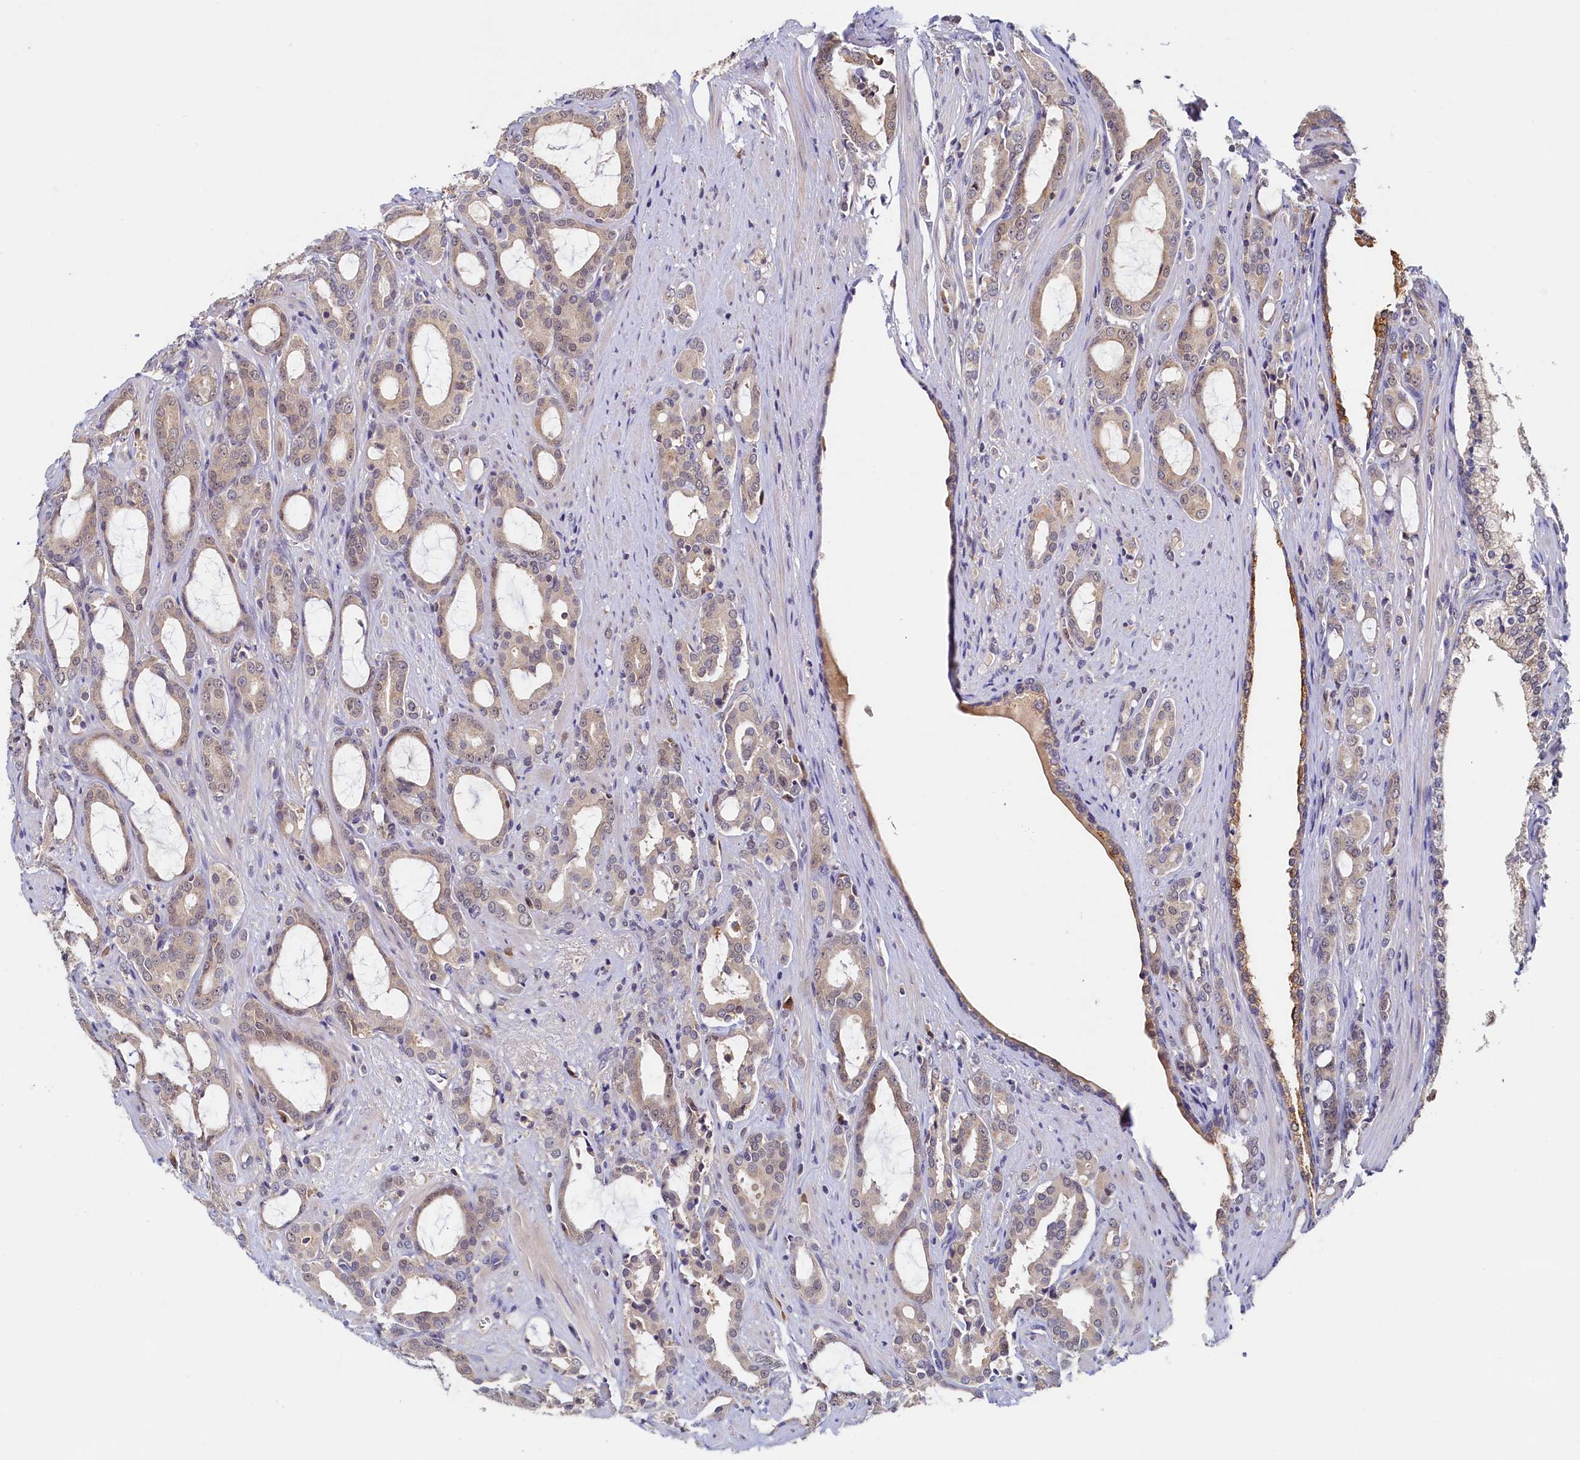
{"staining": {"intensity": "weak", "quantity": ">75%", "location": "cytoplasmic/membranous"}, "tissue": "prostate cancer", "cell_type": "Tumor cells", "image_type": "cancer", "snomed": [{"axis": "morphology", "description": "Adenocarcinoma, High grade"}, {"axis": "topography", "description": "Prostate"}], "caption": "Immunohistochemical staining of prostate cancer exhibits weak cytoplasmic/membranous protein expression in approximately >75% of tumor cells. (IHC, brightfield microscopy, high magnification).", "gene": "PAAF1", "patient": {"sex": "male", "age": 72}}